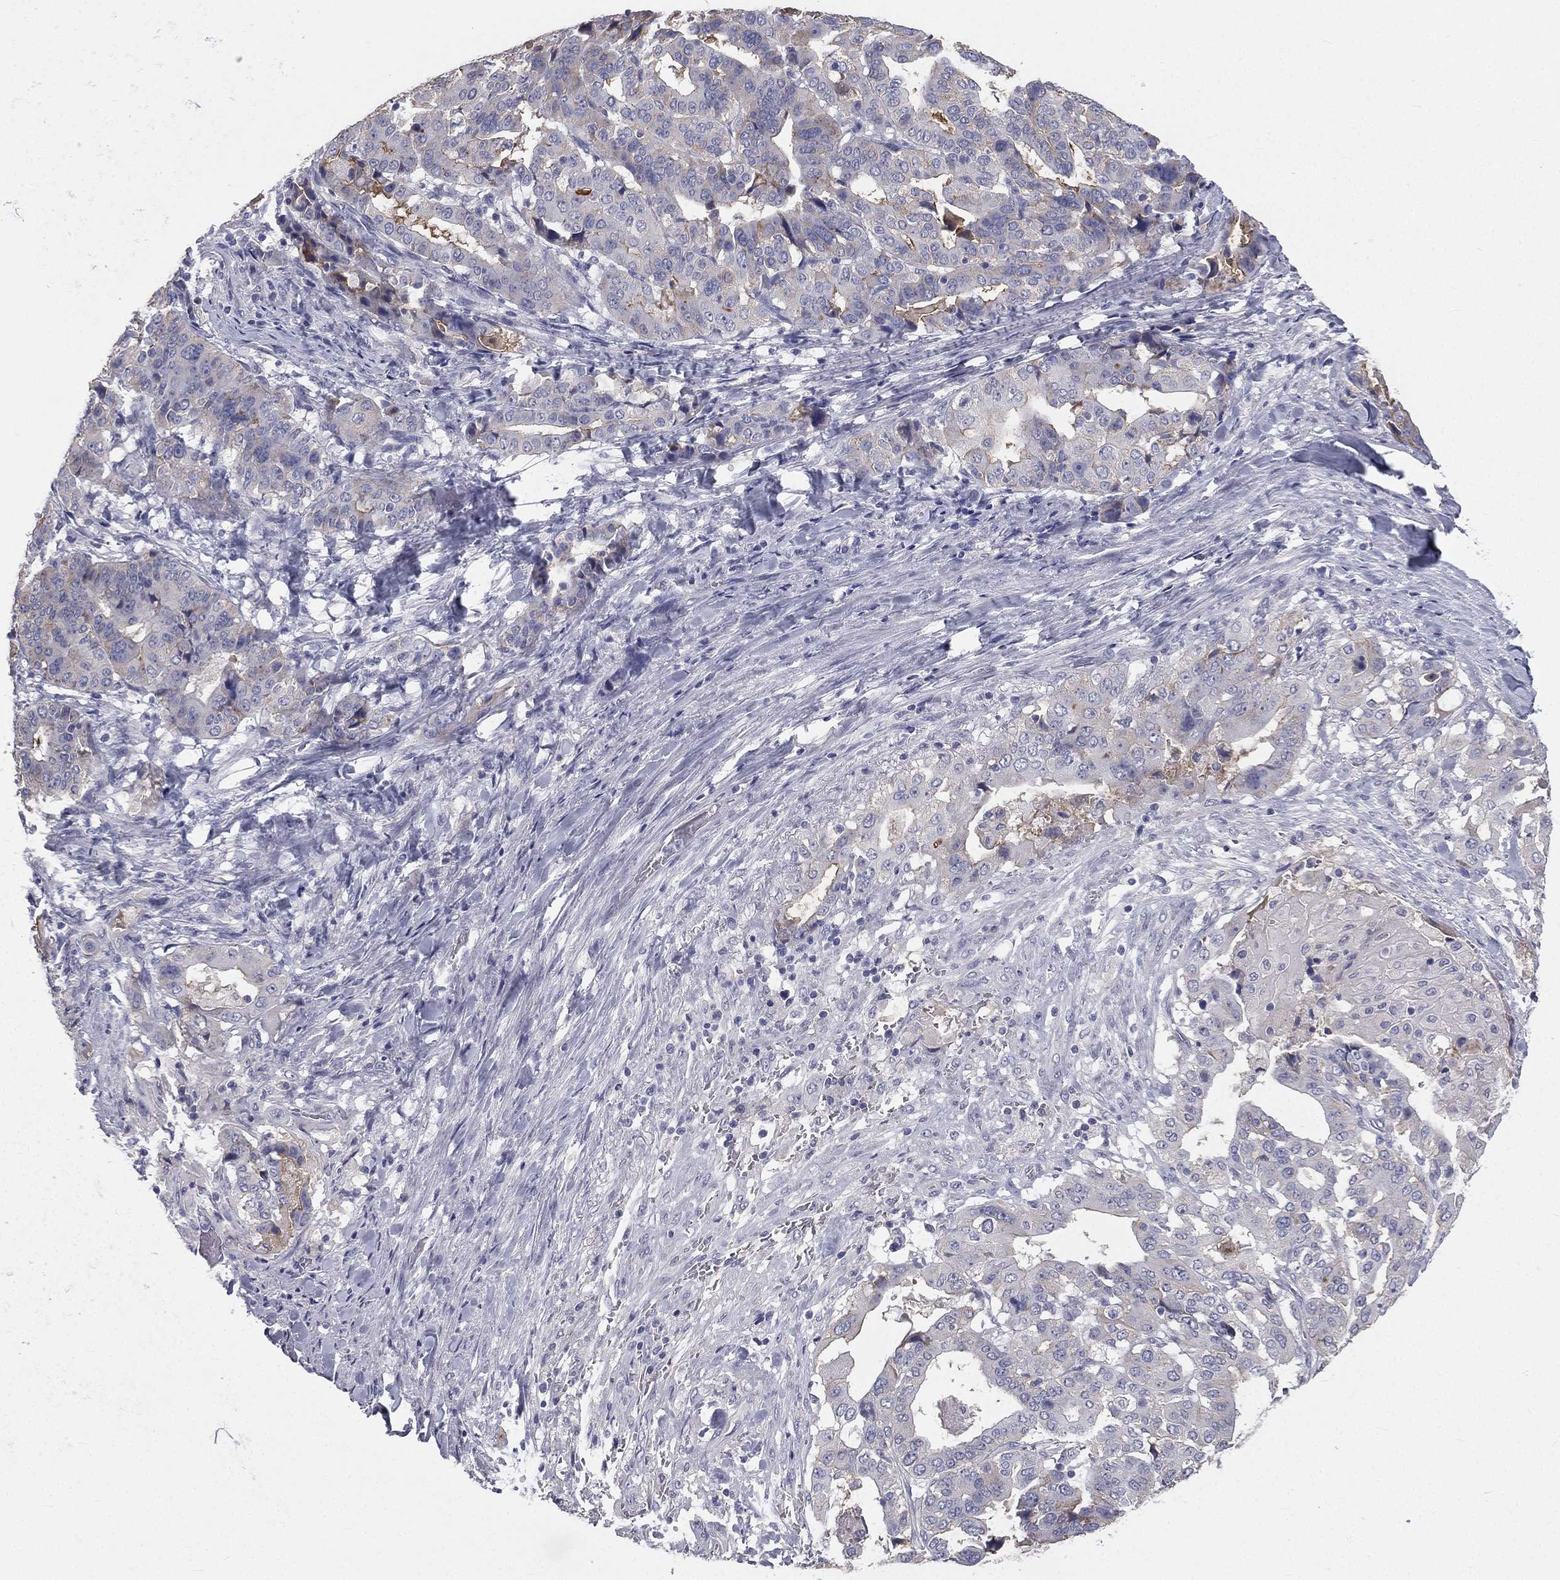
{"staining": {"intensity": "negative", "quantity": "none", "location": "none"}, "tissue": "stomach cancer", "cell_type": "Tumor cells", "image_type": "cancer", "snomed": [{"axis": "morphology", "description": "Adenocarcinoma, NOS"}, {"axis": "topography", "description": "Stomach"}], "caption": "Stomach adenocarcinoma was stained to show a protein in brown. There is no significant positivity in tumor cells. Nuclei are stained in blue.", "gene": "MUC13", "patient": {"sex": "male", "age": 48}}